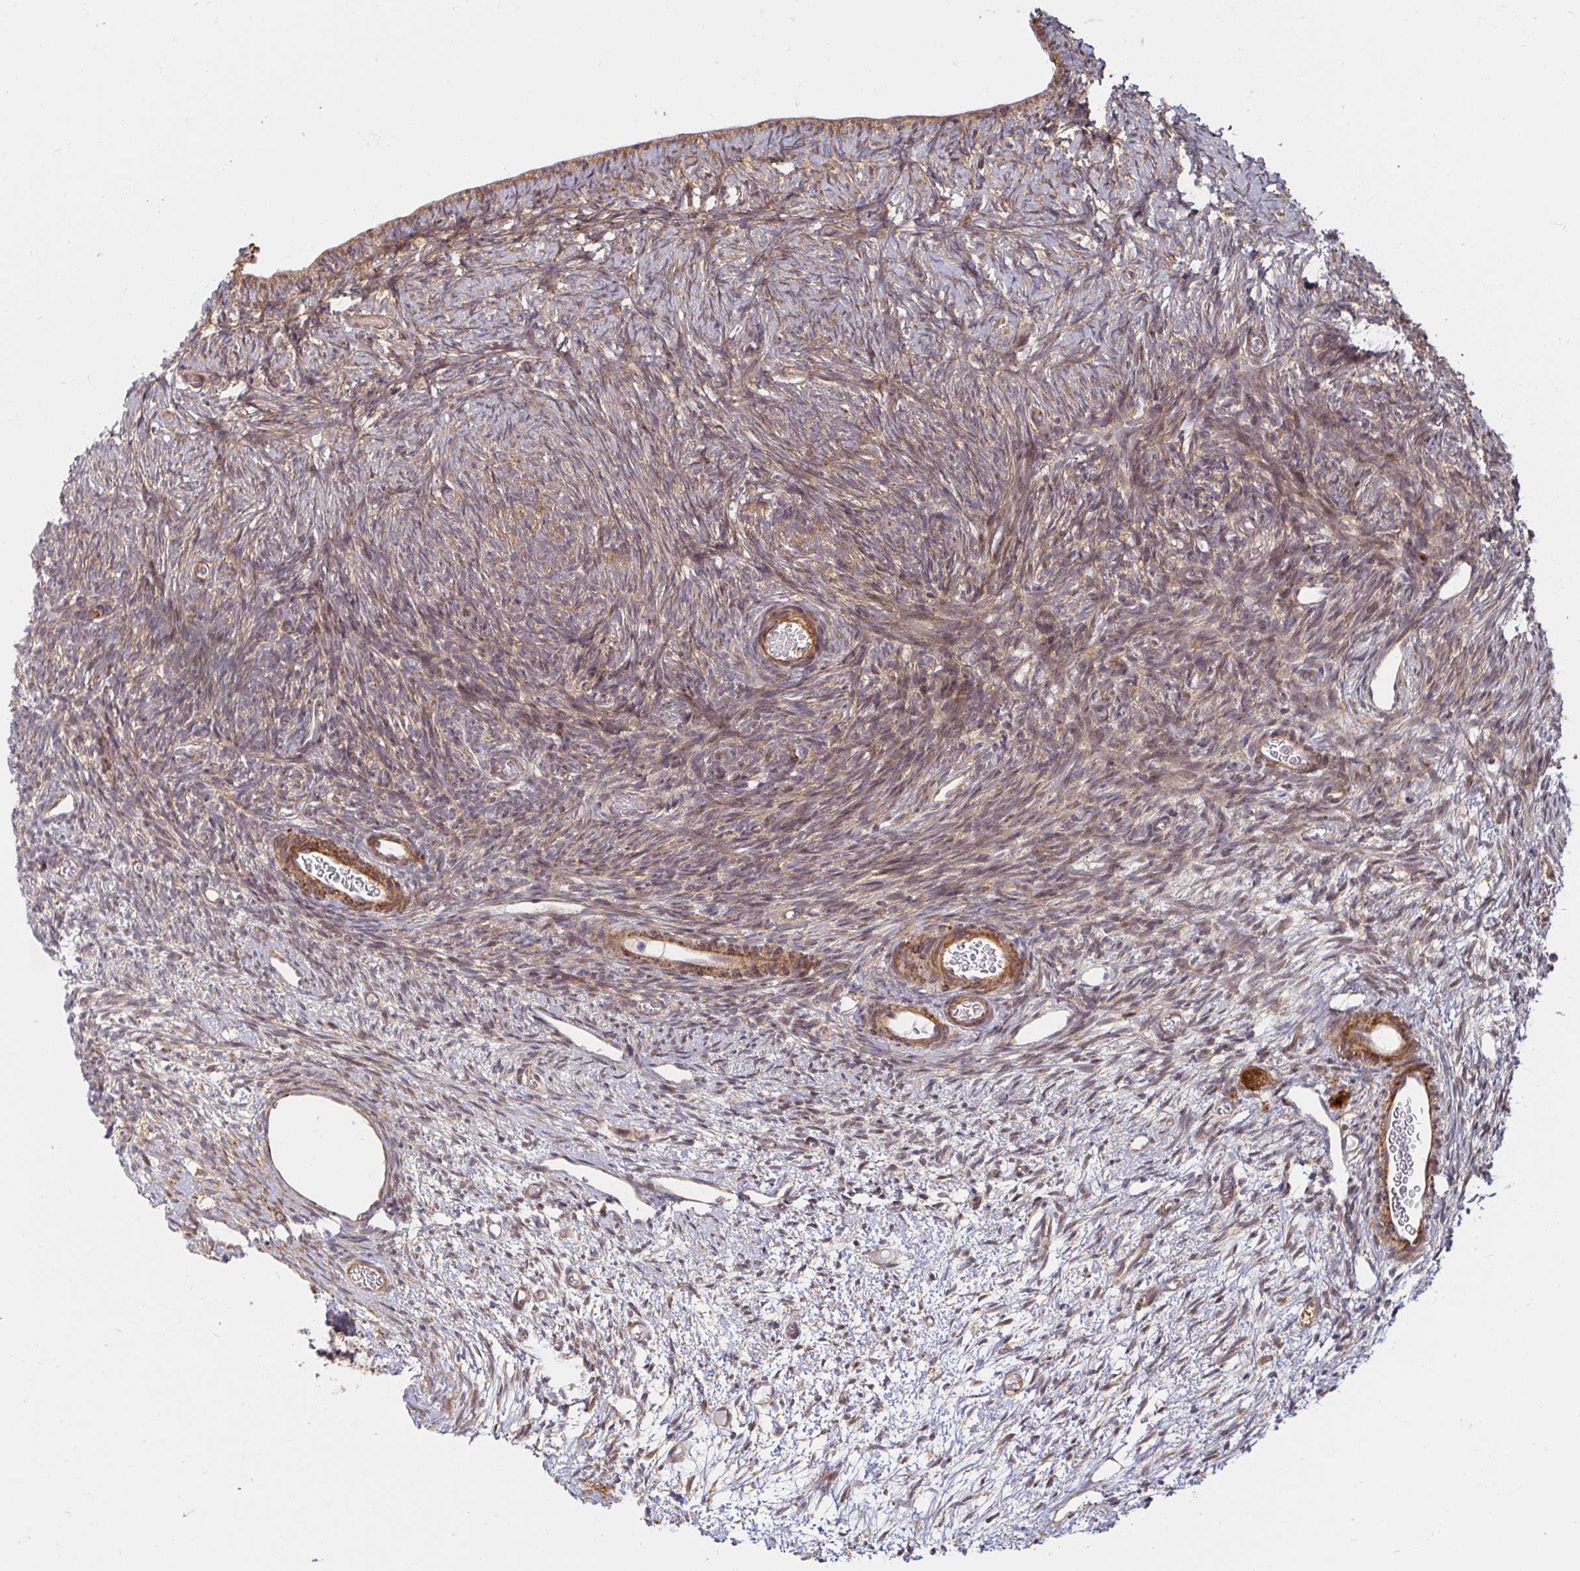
{"staining": {"intensity": "weak", "quantity": "<25%", "location": "cytoplasmic/membranous"}, "tissue": "ovary", "cell_type": "Follicle cells", "image_type": "normal", "snomed": [{"axis": "morphology", "description": "Normal tissue, NOS"}, {"axis": "topography", "description": "Ovary"}], "caption": "High power microscopy micrograph of an immunohistochemistry histopathology image of normal ovary, revealing no significant staining in follicle cells.", "gene": "BTF3", "patient": {"sex": "female", "age": 39}}